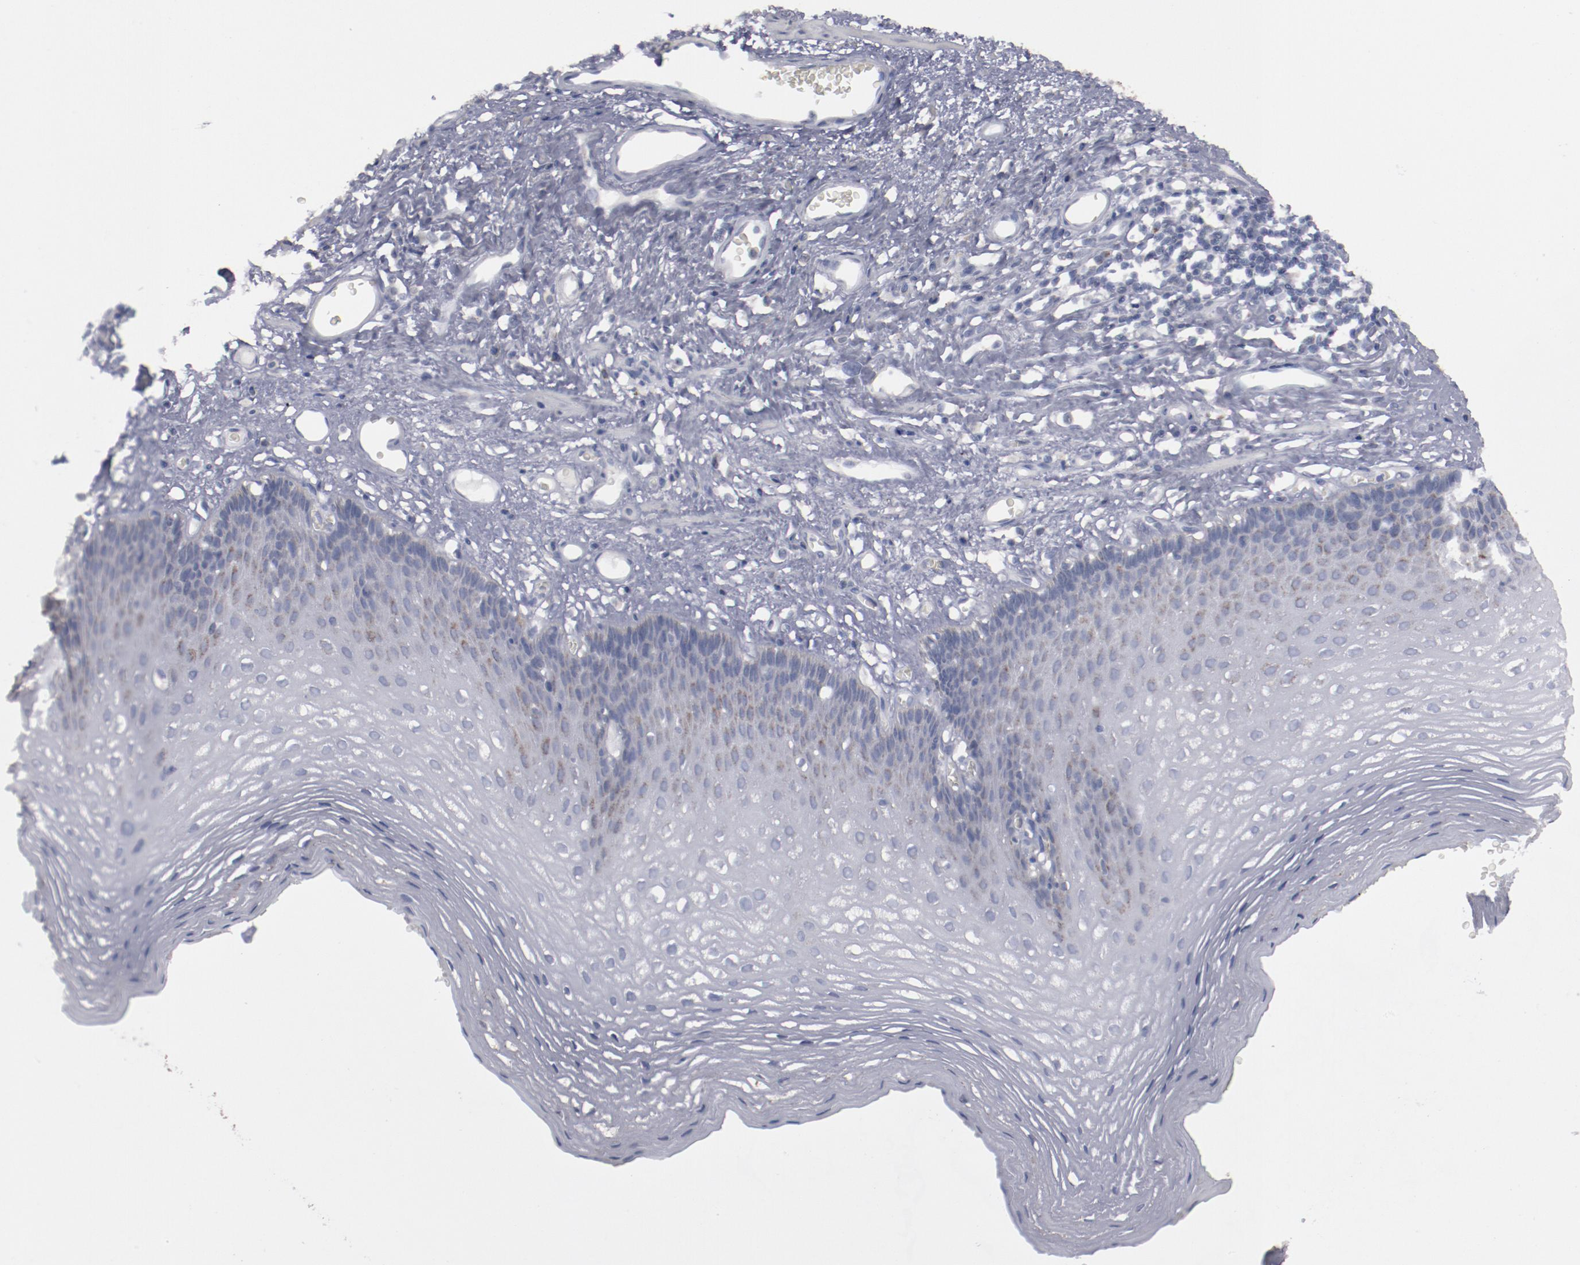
{"staining": {"intensity": "moderate", "quantity": "<25%", "location": "cytoplasmic/membranous"}, "tissue": "esophagus", "cell_type": "Squamous epithelial cells", "image_type": "normal", "snomed": [{"axis": "morphology", "description": "Normal tissue, NOS"}, {"axis": "topography", "description": "Esophagus"}], "caption": "The immunohistochemical stain highlights moderate cytoplasmic/membranous positivity in squamous epithelial cells of benign esophagus. The staining was performed using DAB, with brown indicating positive protein expression. Nuclei are stained blue with hematoxylin.", "gene": "MYOM2", "patient": {"sex": "female", "age": 70}}